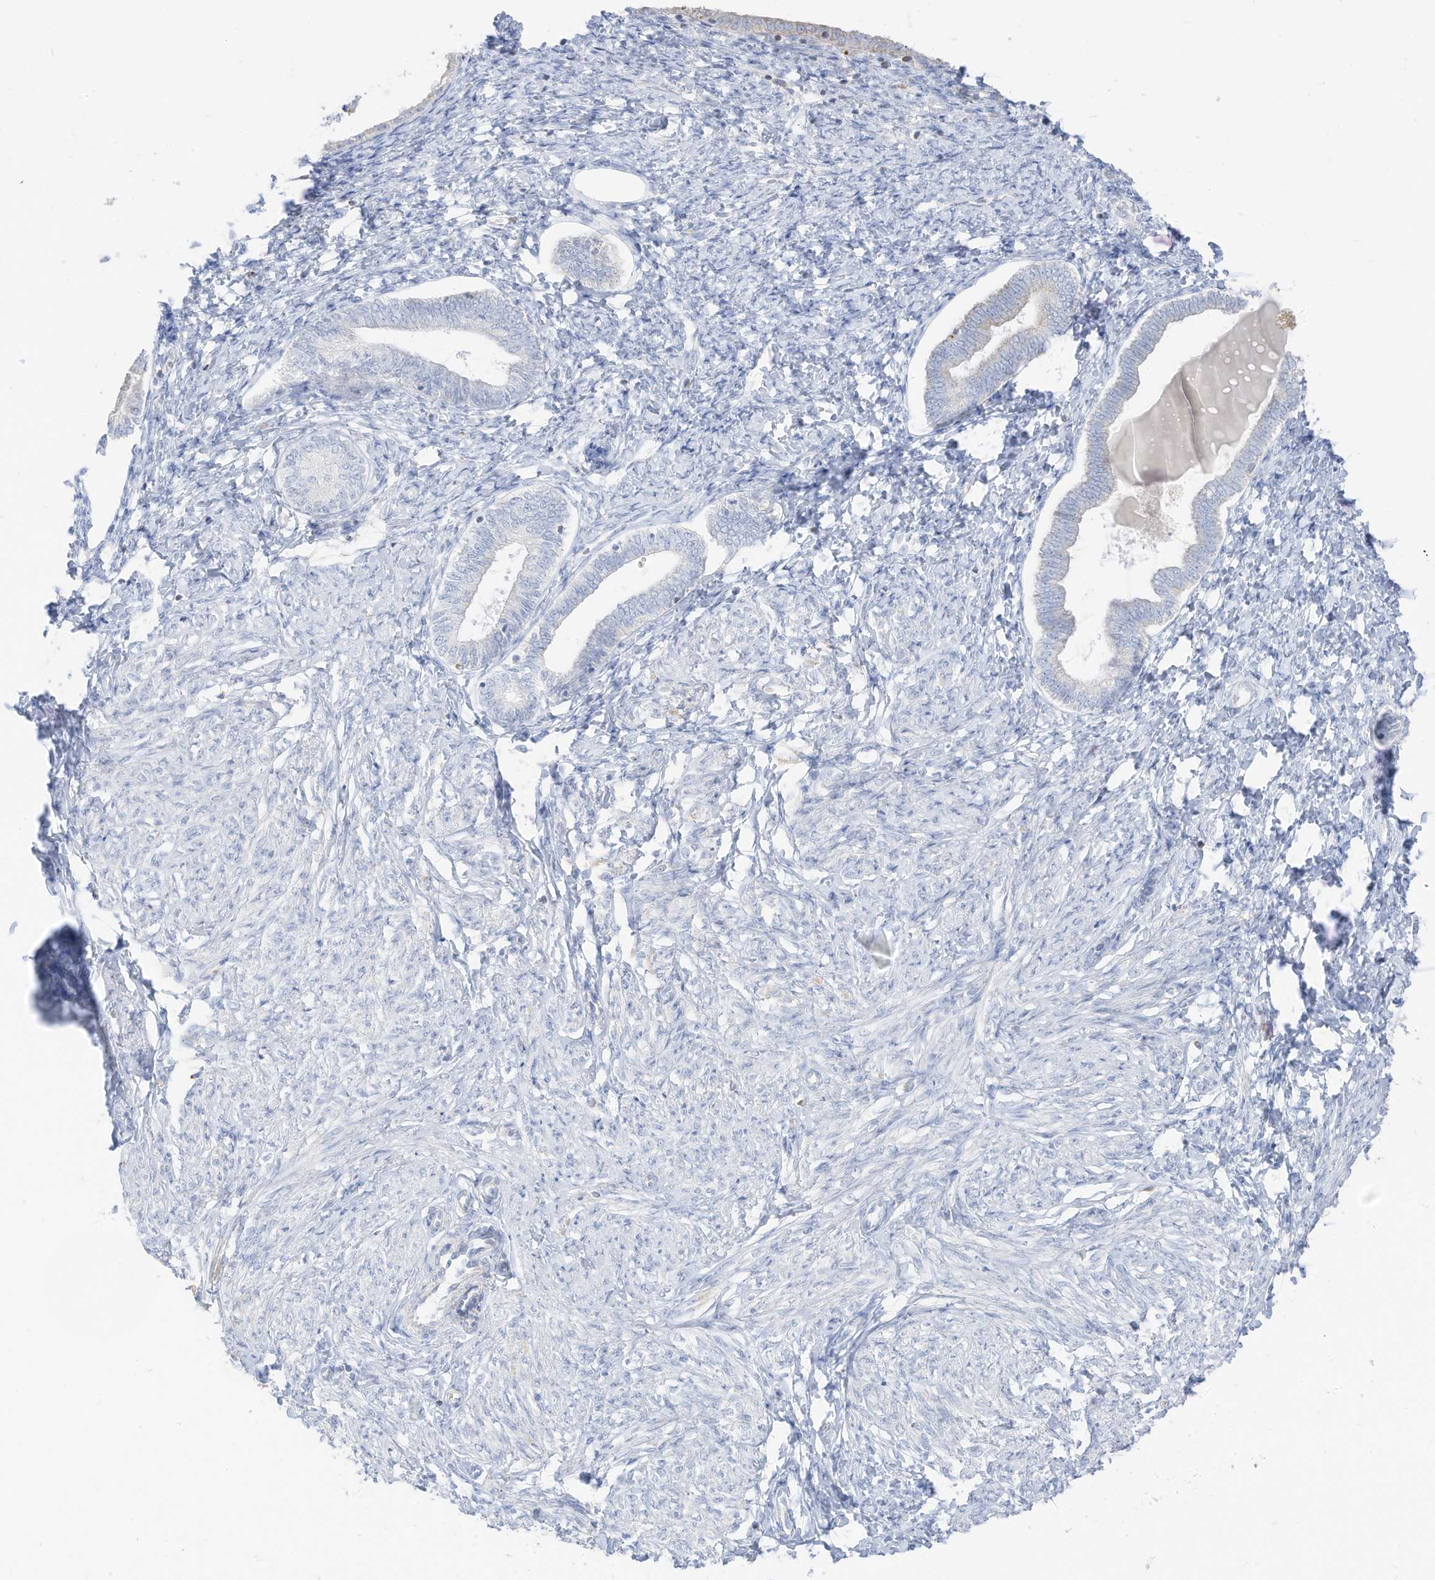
{"staining": {"intensity": "negative", "quantity": "none", "location": "none"}, "tissue": "endometrium", "cell_type": "Cells in endometrial stroma", "image_type": "normal", "snomed": [{"axis": "morphology", "description": "Normal tissue, NOS"}, {"axis": "topography", "description": "Endometrium"}], "caption": "Image shows no significant protein expression in cells in endometrial stroma of unremarkable endometrium.", "gene": "ETHE1", "patient": {"sex": "female", "age": 72}}